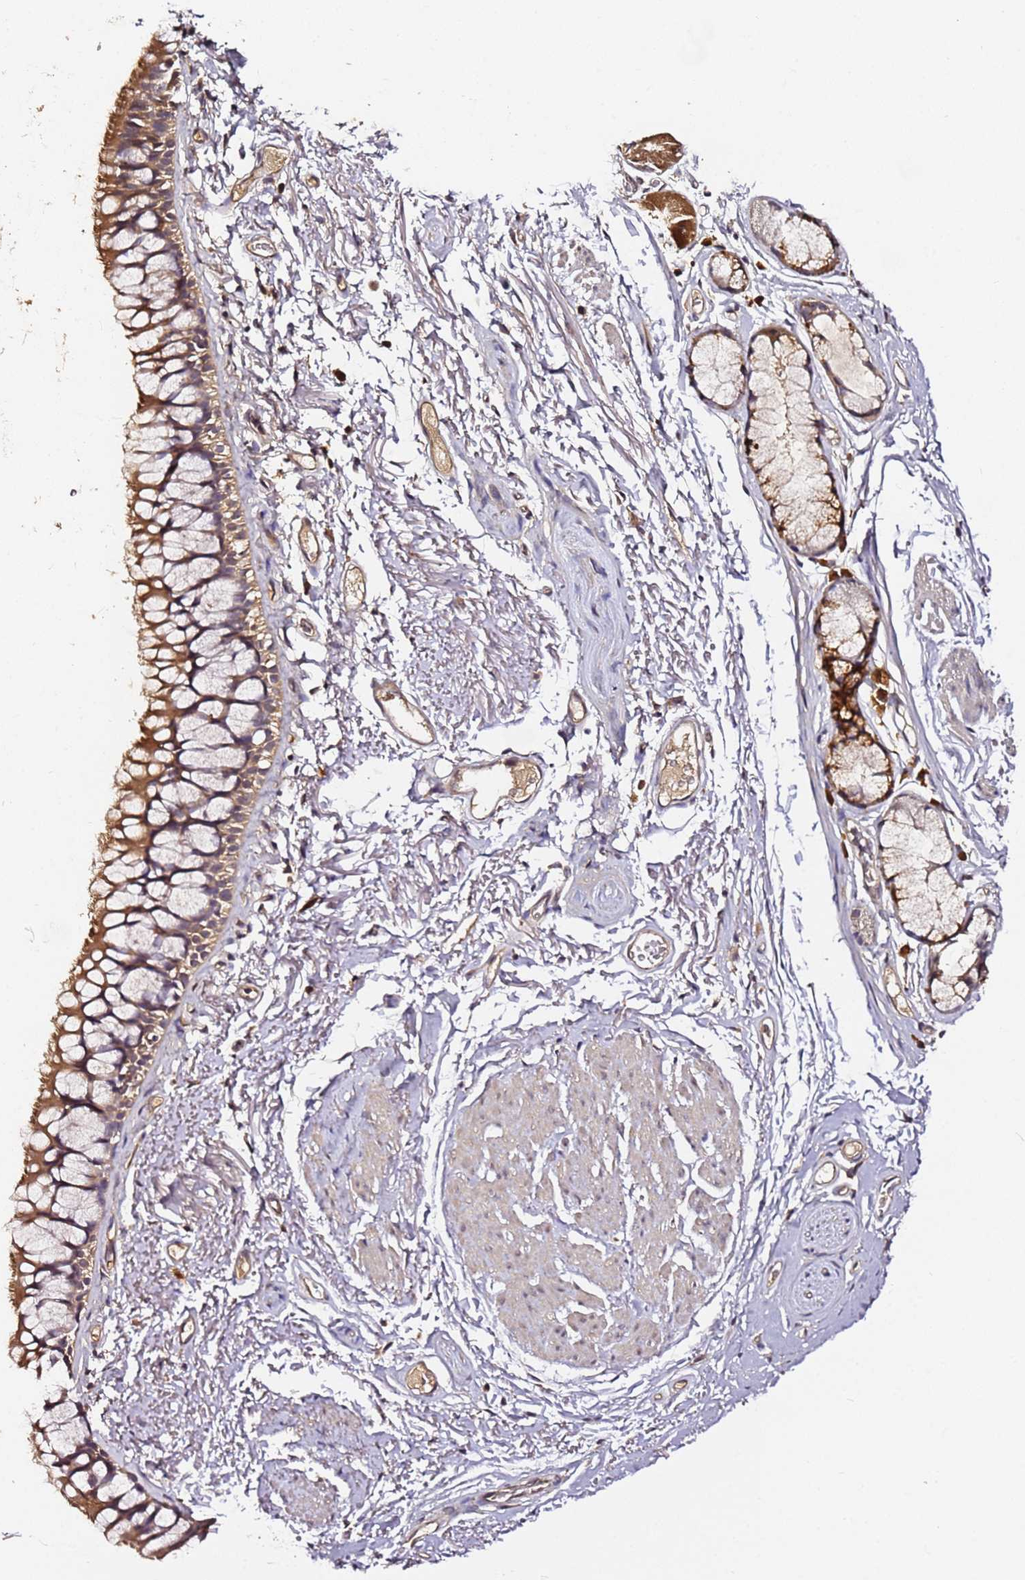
{"staining": {"intensity": "moderate", "quantity": ">75%", "location": "cytoplasmic/membranous"}, "tissue": "bronchus", "cell_type": "Respiratory epithelial cells", "image_type": "normal", "snomed": [{"axis": "morphology", "description": "Normal tissue, NOS"}, {"axis": "topography", "description": "Cartilage tissue"}, {"axis": "topography", "description": "Bronchus"}], "caption": "Immunohistochemical staining of unremarkable human bronchus exhibits medium levels of moderate cytoplasmic/membranous expression in approximately >75% of respiratory epithelial cells.", "gene": "C6orf136", "patient": {"sex": "female", "age": 73}}